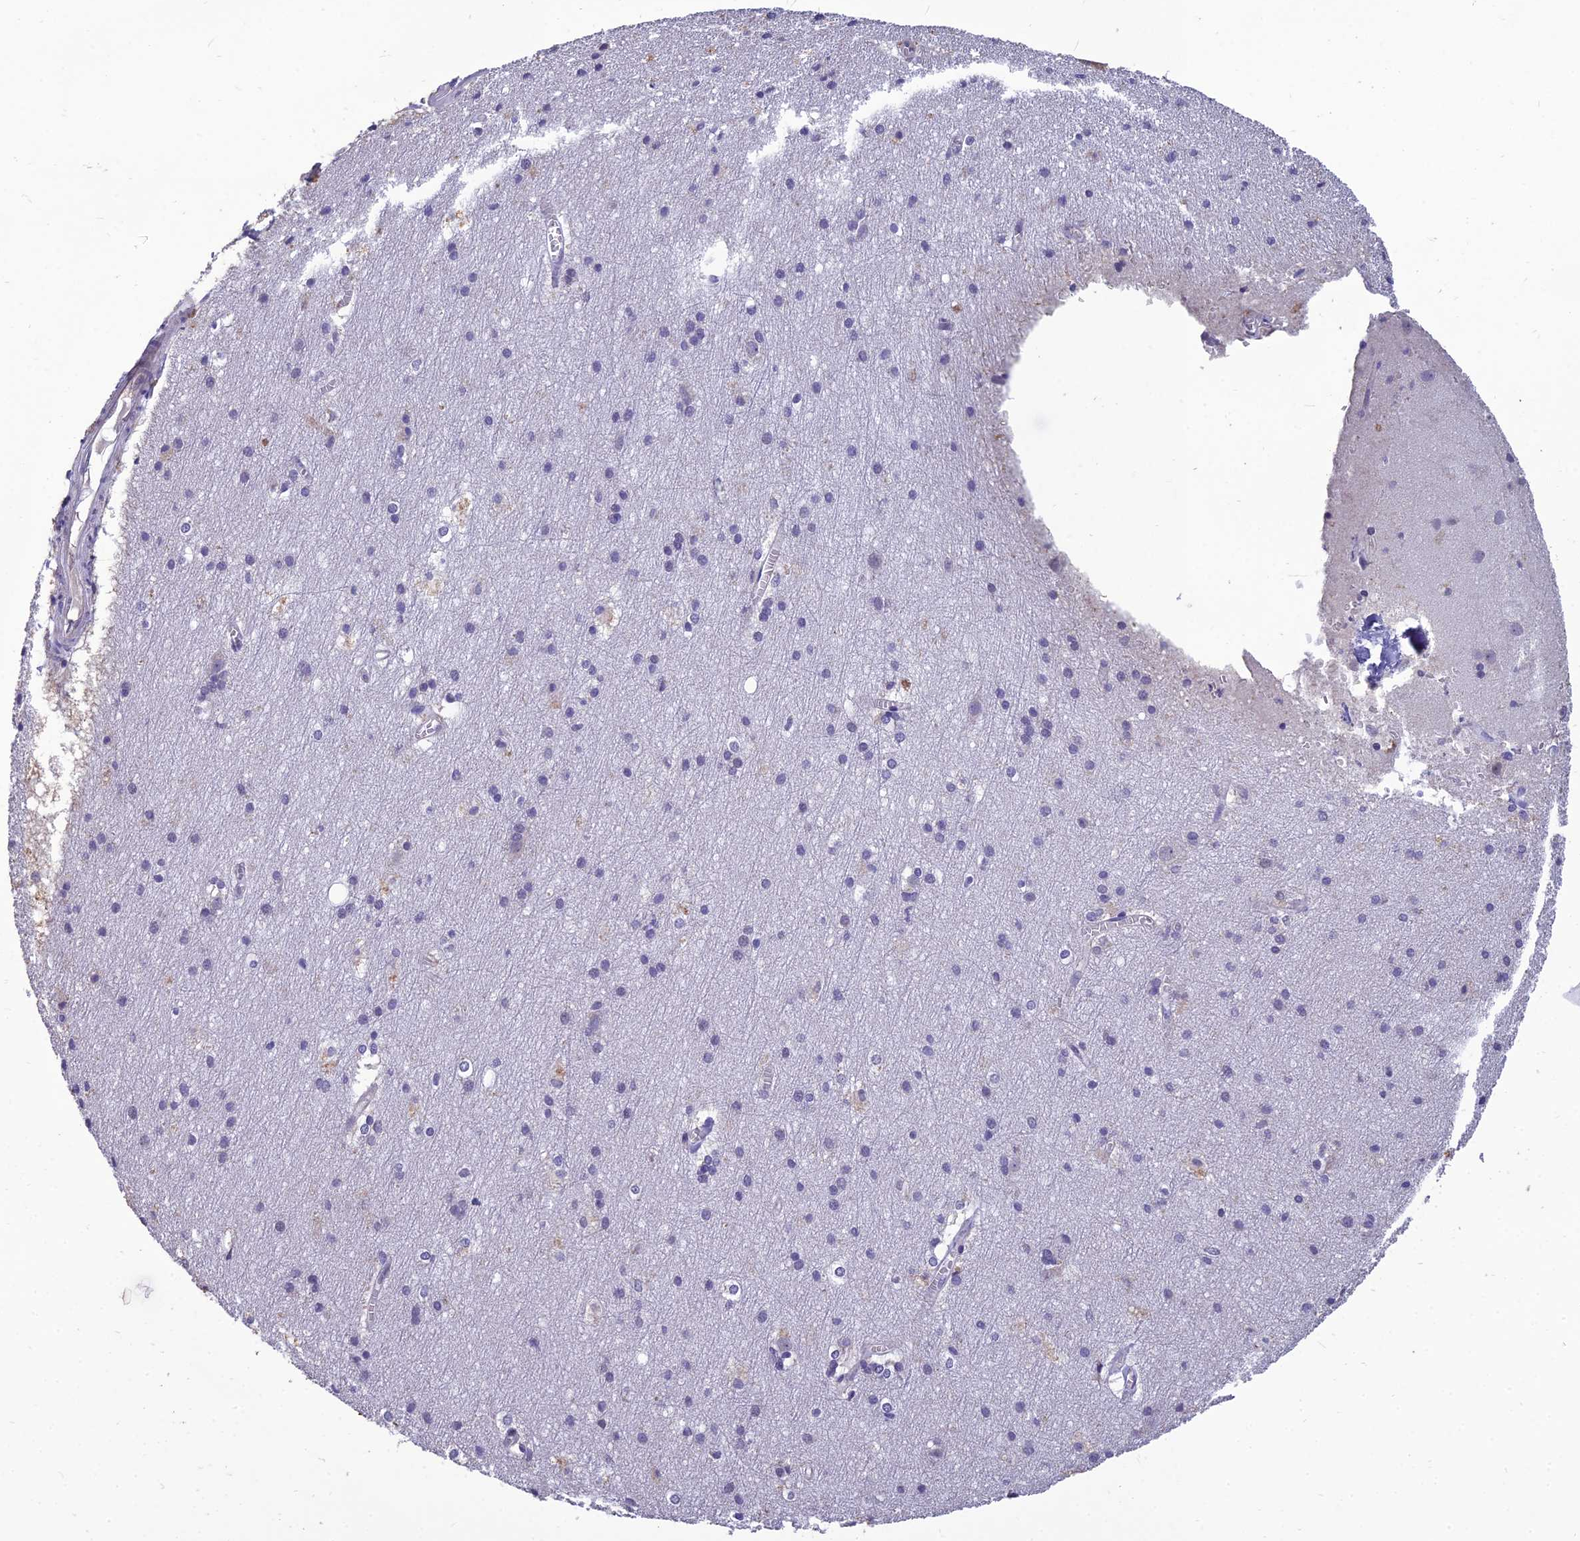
{"staining": {"intensity": "negative", "quantity": "none", "location": "none"}, "tissue": "cerebral cortex", "cell_type": "Endothelial cells", "image_type": "normal", "snomed": [{"axis": "morphology", "description": "Normal tissue, NOS"}, {"axis": "topography", "description": "Cerebral cortex"}], "caption": "Immunohistochemistry of unremarkable human cerebral cortex shows no positivity in endothelial cells.", "gene": "GRWD1", "patient": {"sex": "male", "age": 54}}